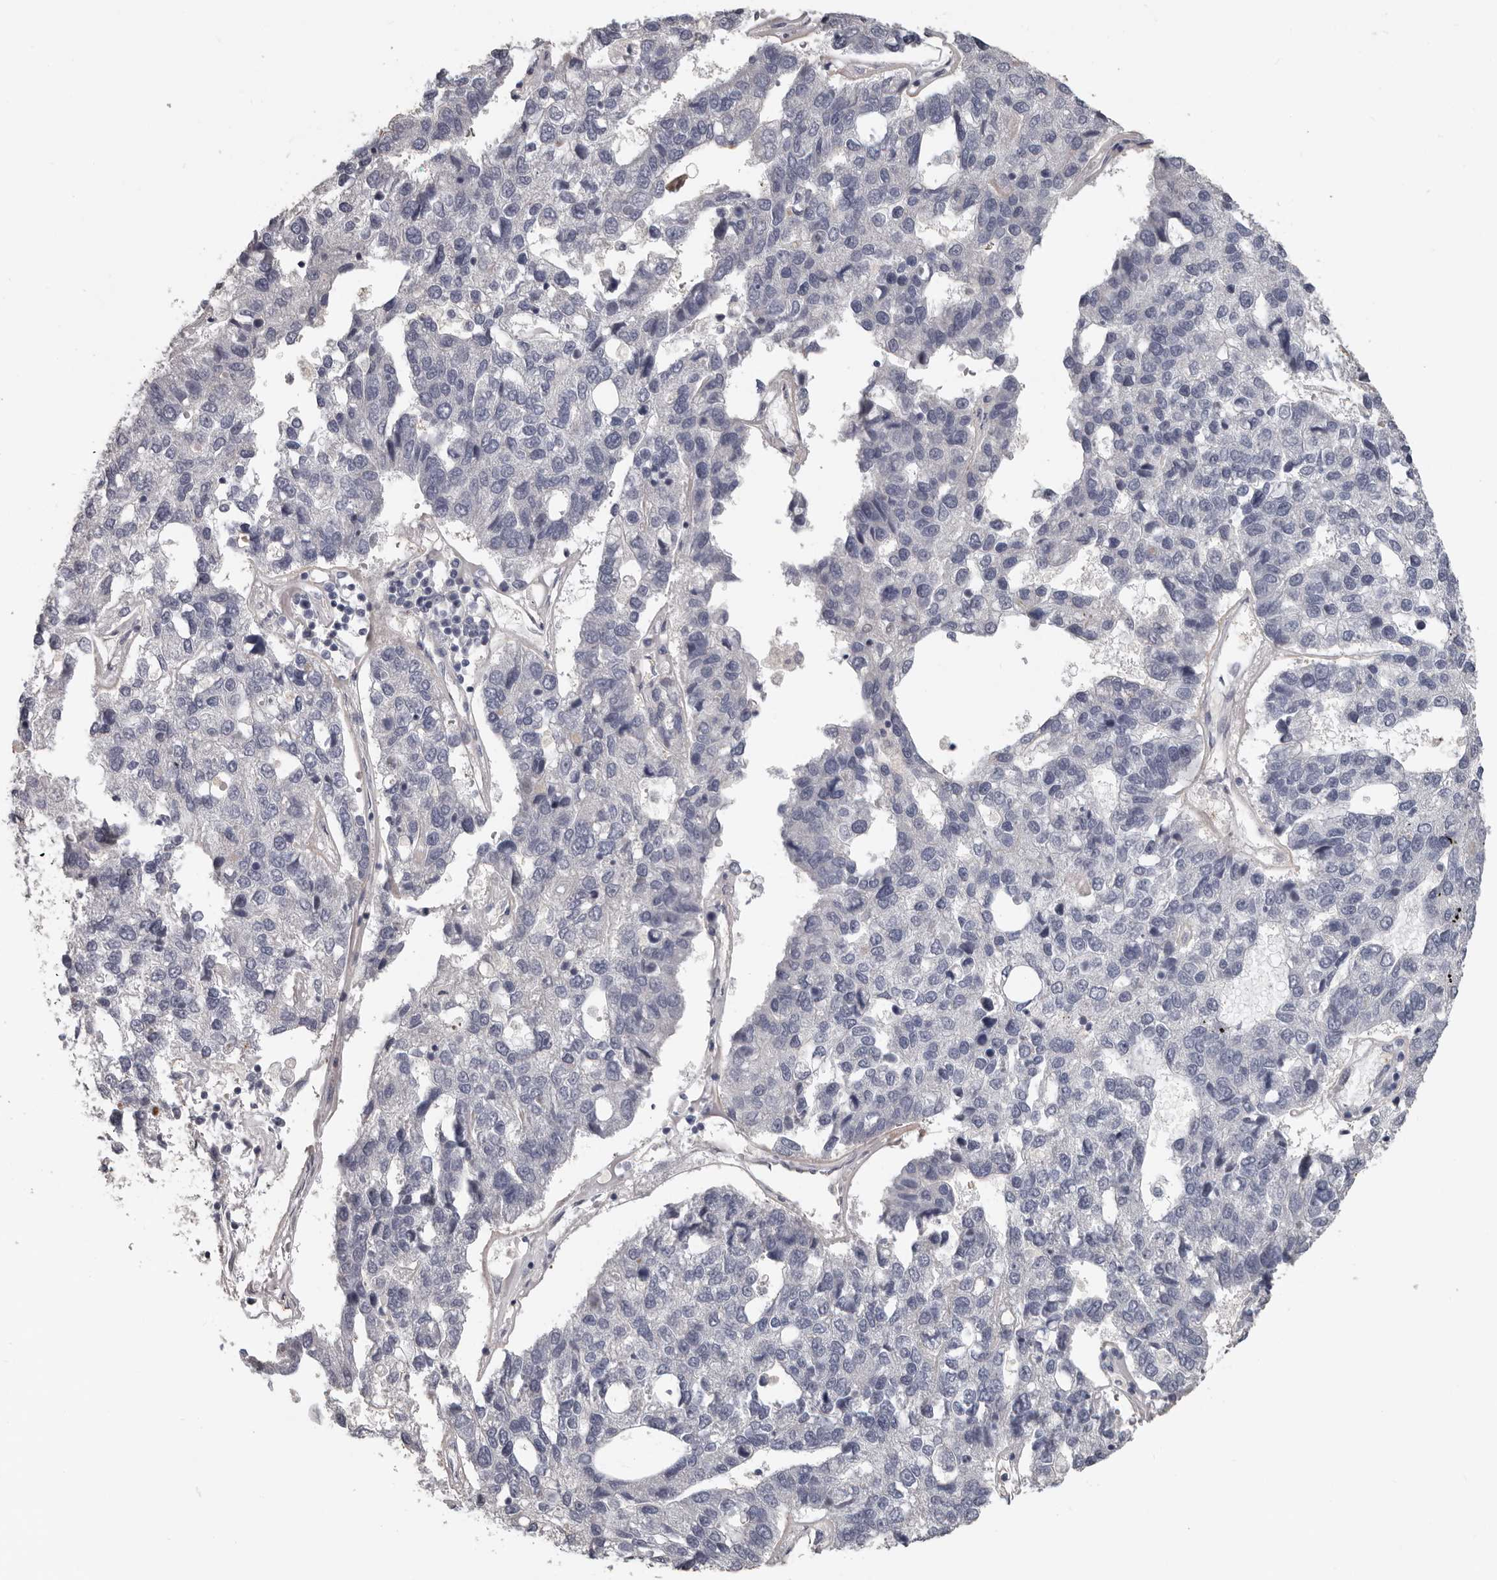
{"staining": {"intensity": "negative", "quantity": "none", "location": "none"}, "tissue": "pancreatic cancer", "cell_type": "Tumor cells", "image_type": "cancer", "snomed": [{"axis": "morphology", "description": "Adenocarcinoma, NOS"}, {"axis": "topography", "description": "Pancreas"}], "caption": "The immunohistochemistry photomicrograph has no significant expression in tumor cells of adenocarcinoma (pancreatic) tissue.", "gene": "RNF217", "patient": {"sex": "female", "age": 61}}